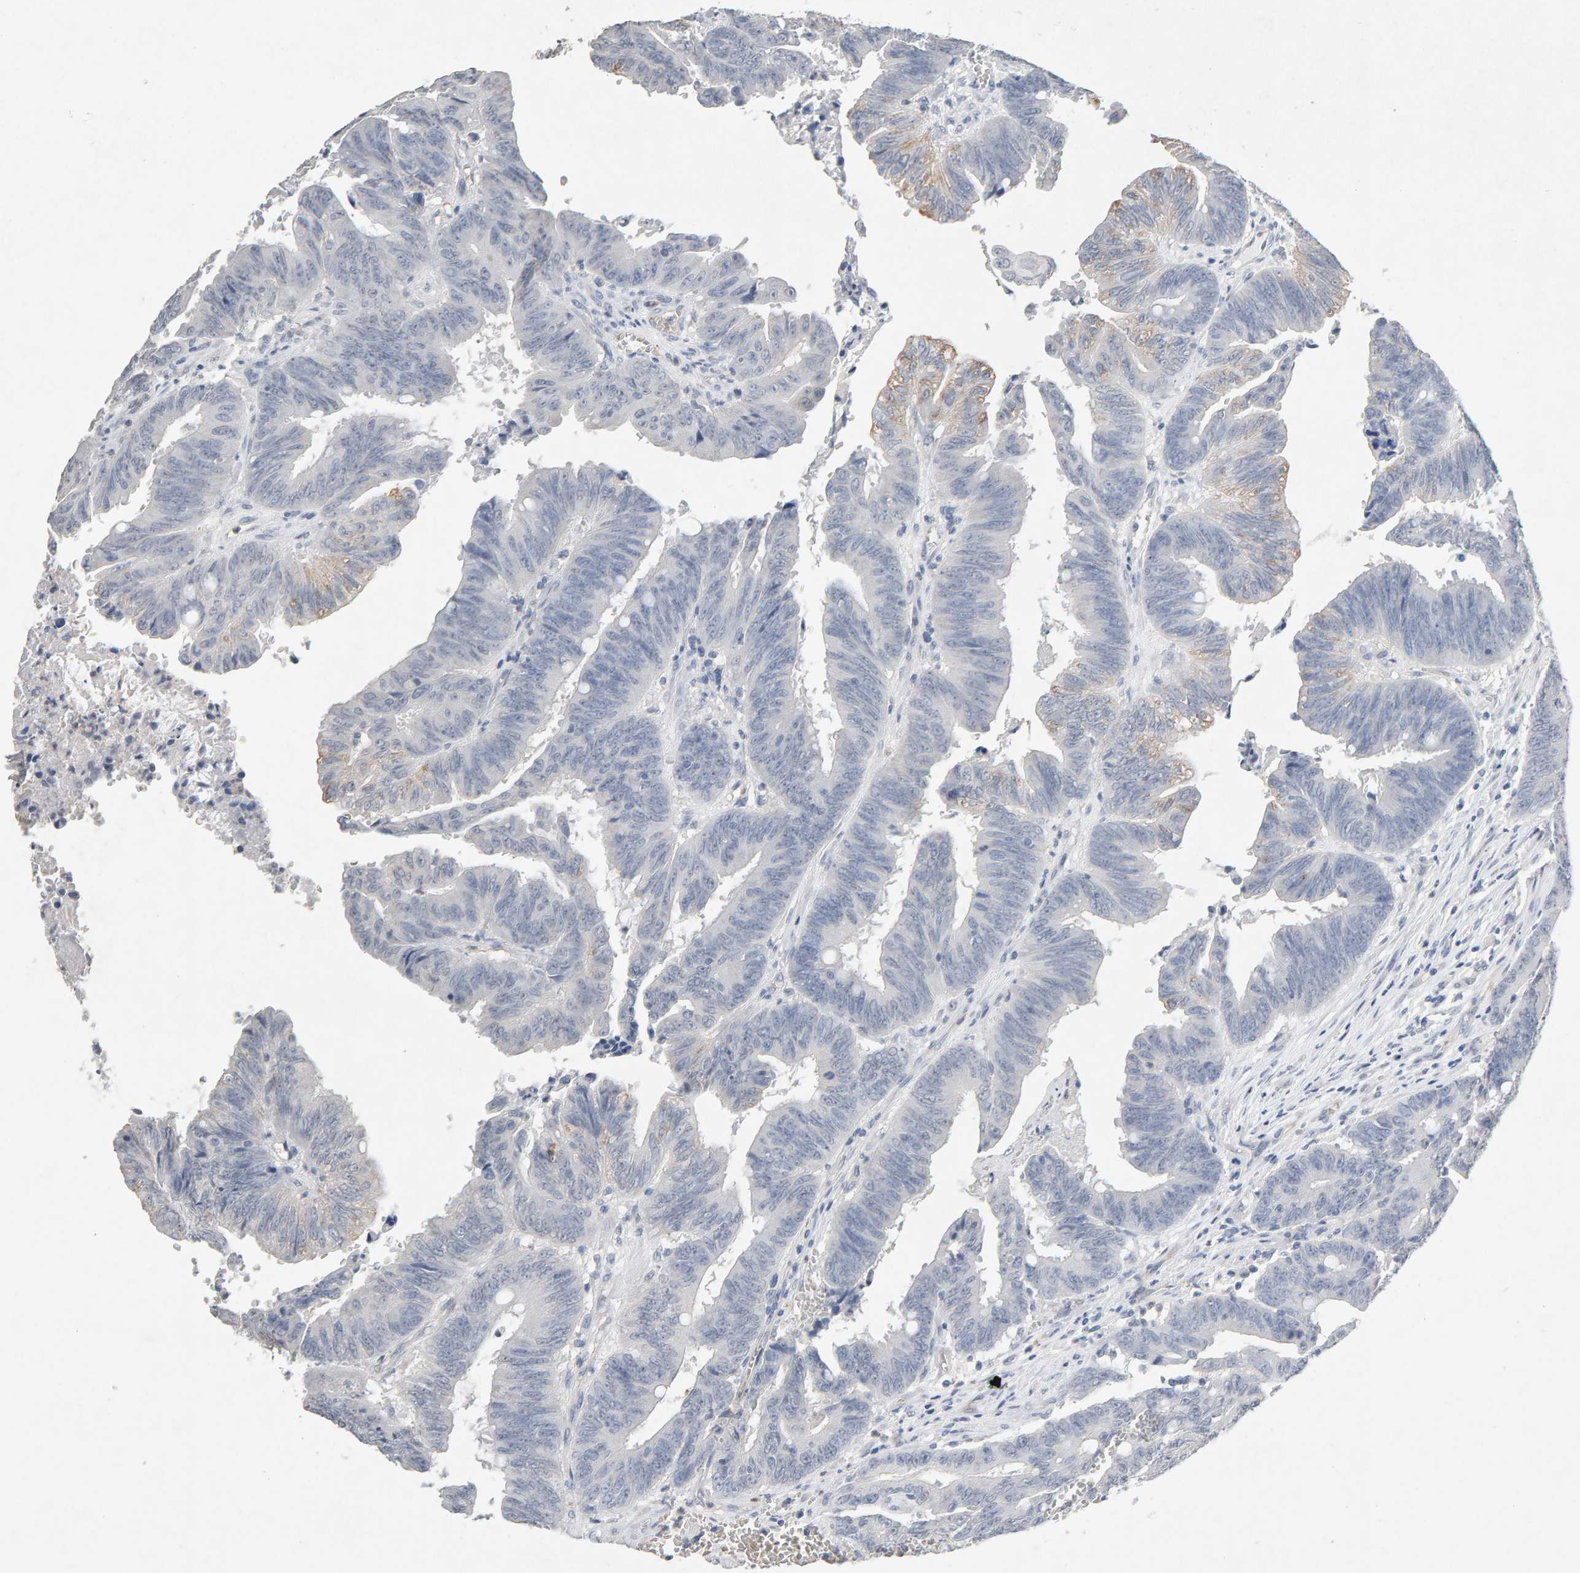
{"staining": {"intensity": "weak", "quantity": "<25%", "location": "cytoplasmic/membranous"}, "tissue": "colorectal cancer", "cell_type": "Tumor cells", "image_type": "cancer", "snomed": [{"axis": "morphology", "description": "Adenocarcinoma, NOS"}, {"axis": "topography", "description": "Colon"}], "caption": "Tumor cells show no significant protein positivity in colorectal adenocarcinoma. Nuclei are stained in blue.", "gene": "PTPRM", "patient": {"sex": "male", "age": 45}}